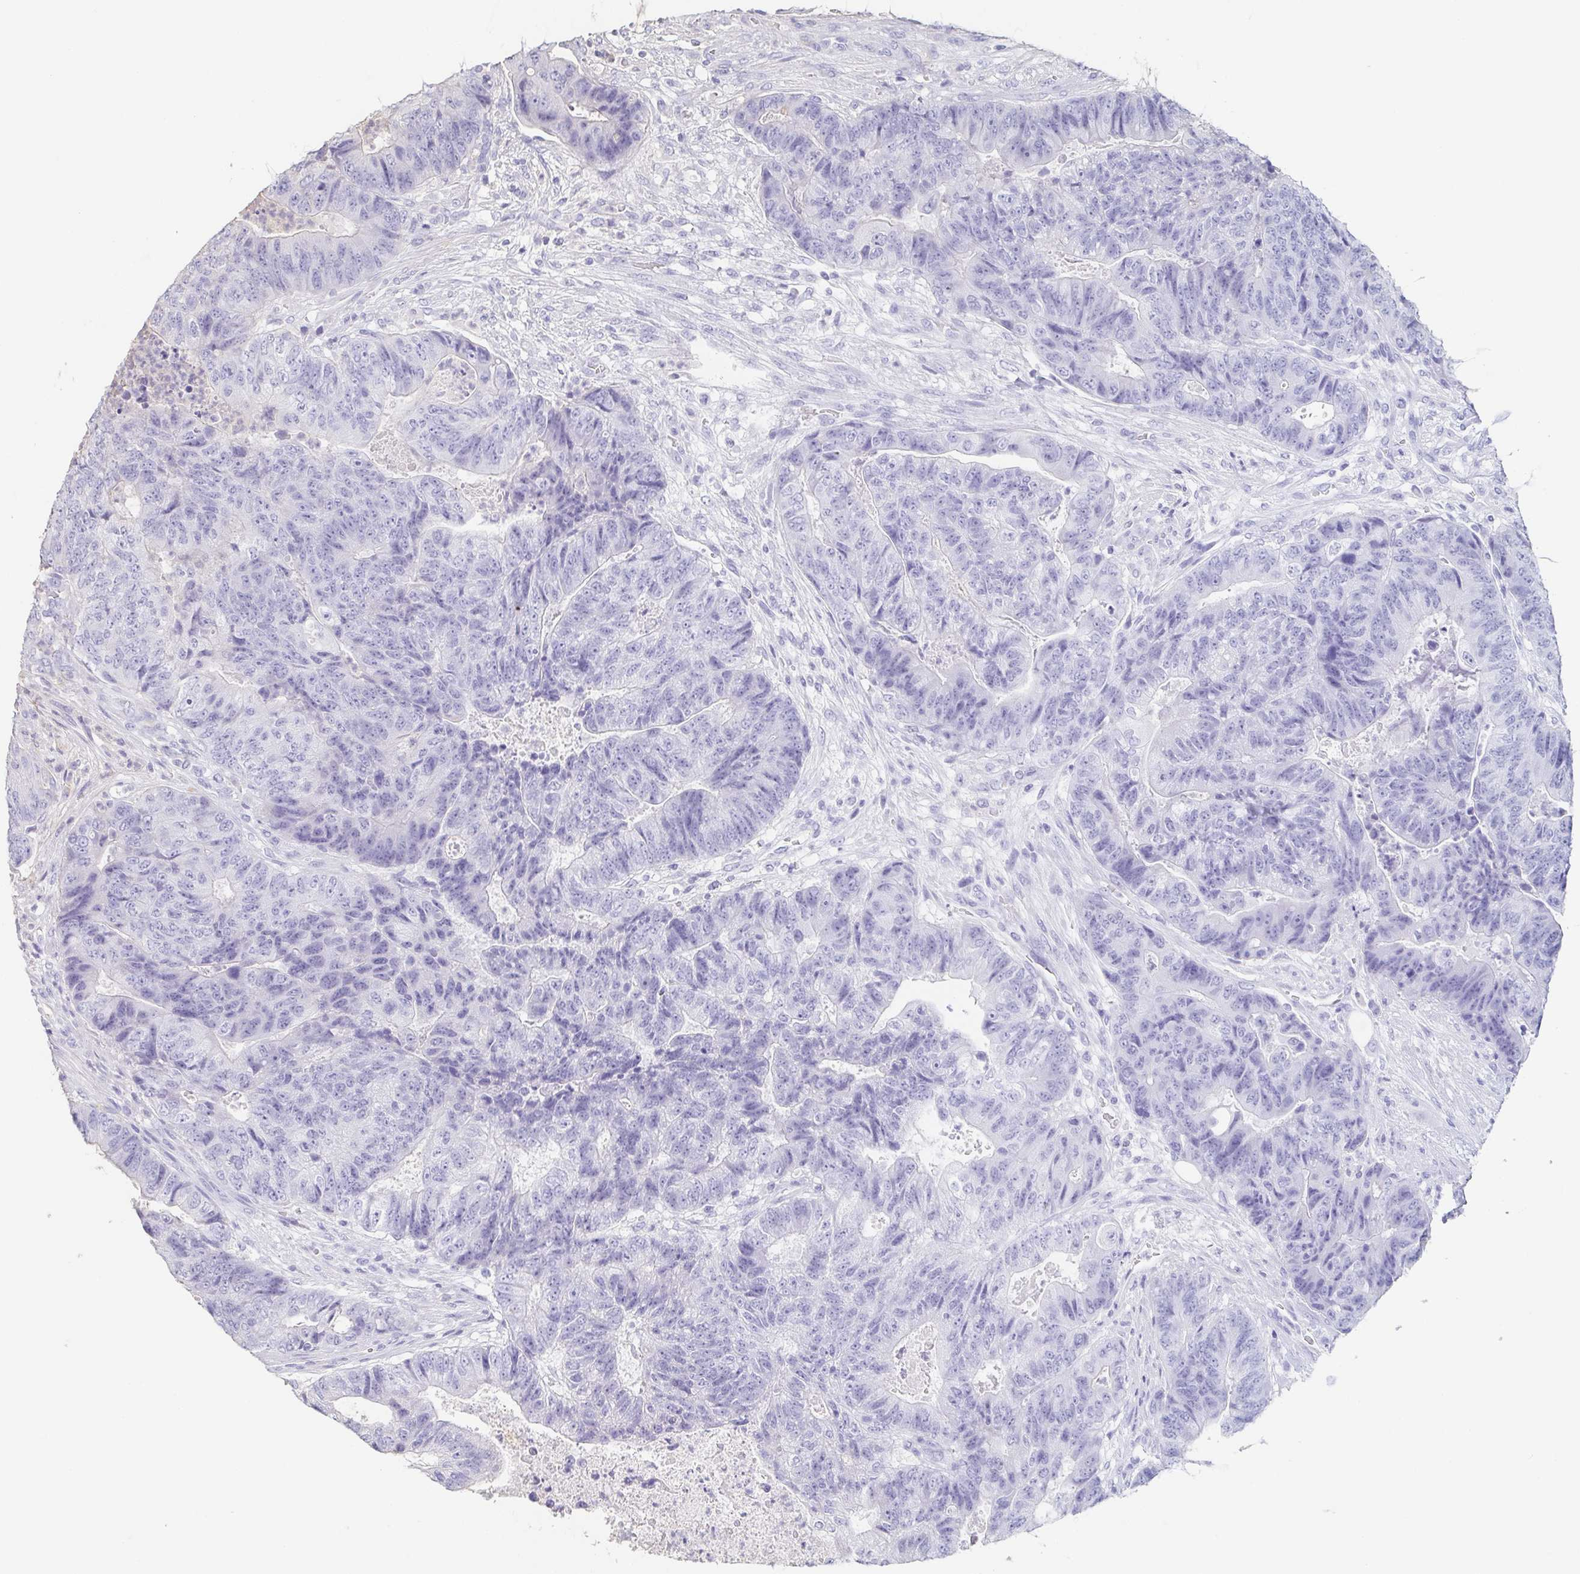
{"staining": {"intensity": "negative", "quantity": "none", "location": "none"}, "tissue": "colorectal cancer", "cell_type": "Tumor cells", "image_type": "cancer", "snomed": [{"axis": "morphology", "description": "Normal tissue, NOS"}, {"axis": "morphology", "description": "Adenocarcinoma, NOS"}, {"axis": "topography", "description": "Colon"}], "caption": "This histopathology image is of colorectal adenocarcinoma stained with immunohistochemistry (IHC) to label a protein in brown with the nuclei are counter-stained blue. There is no staining in tumor cells. (Brightfield microscopy of DAB immunohistochemistry (IHC) at high magnification).", "gene": "BPIFA2", "patient": {"sex": "female", "age": 48}}